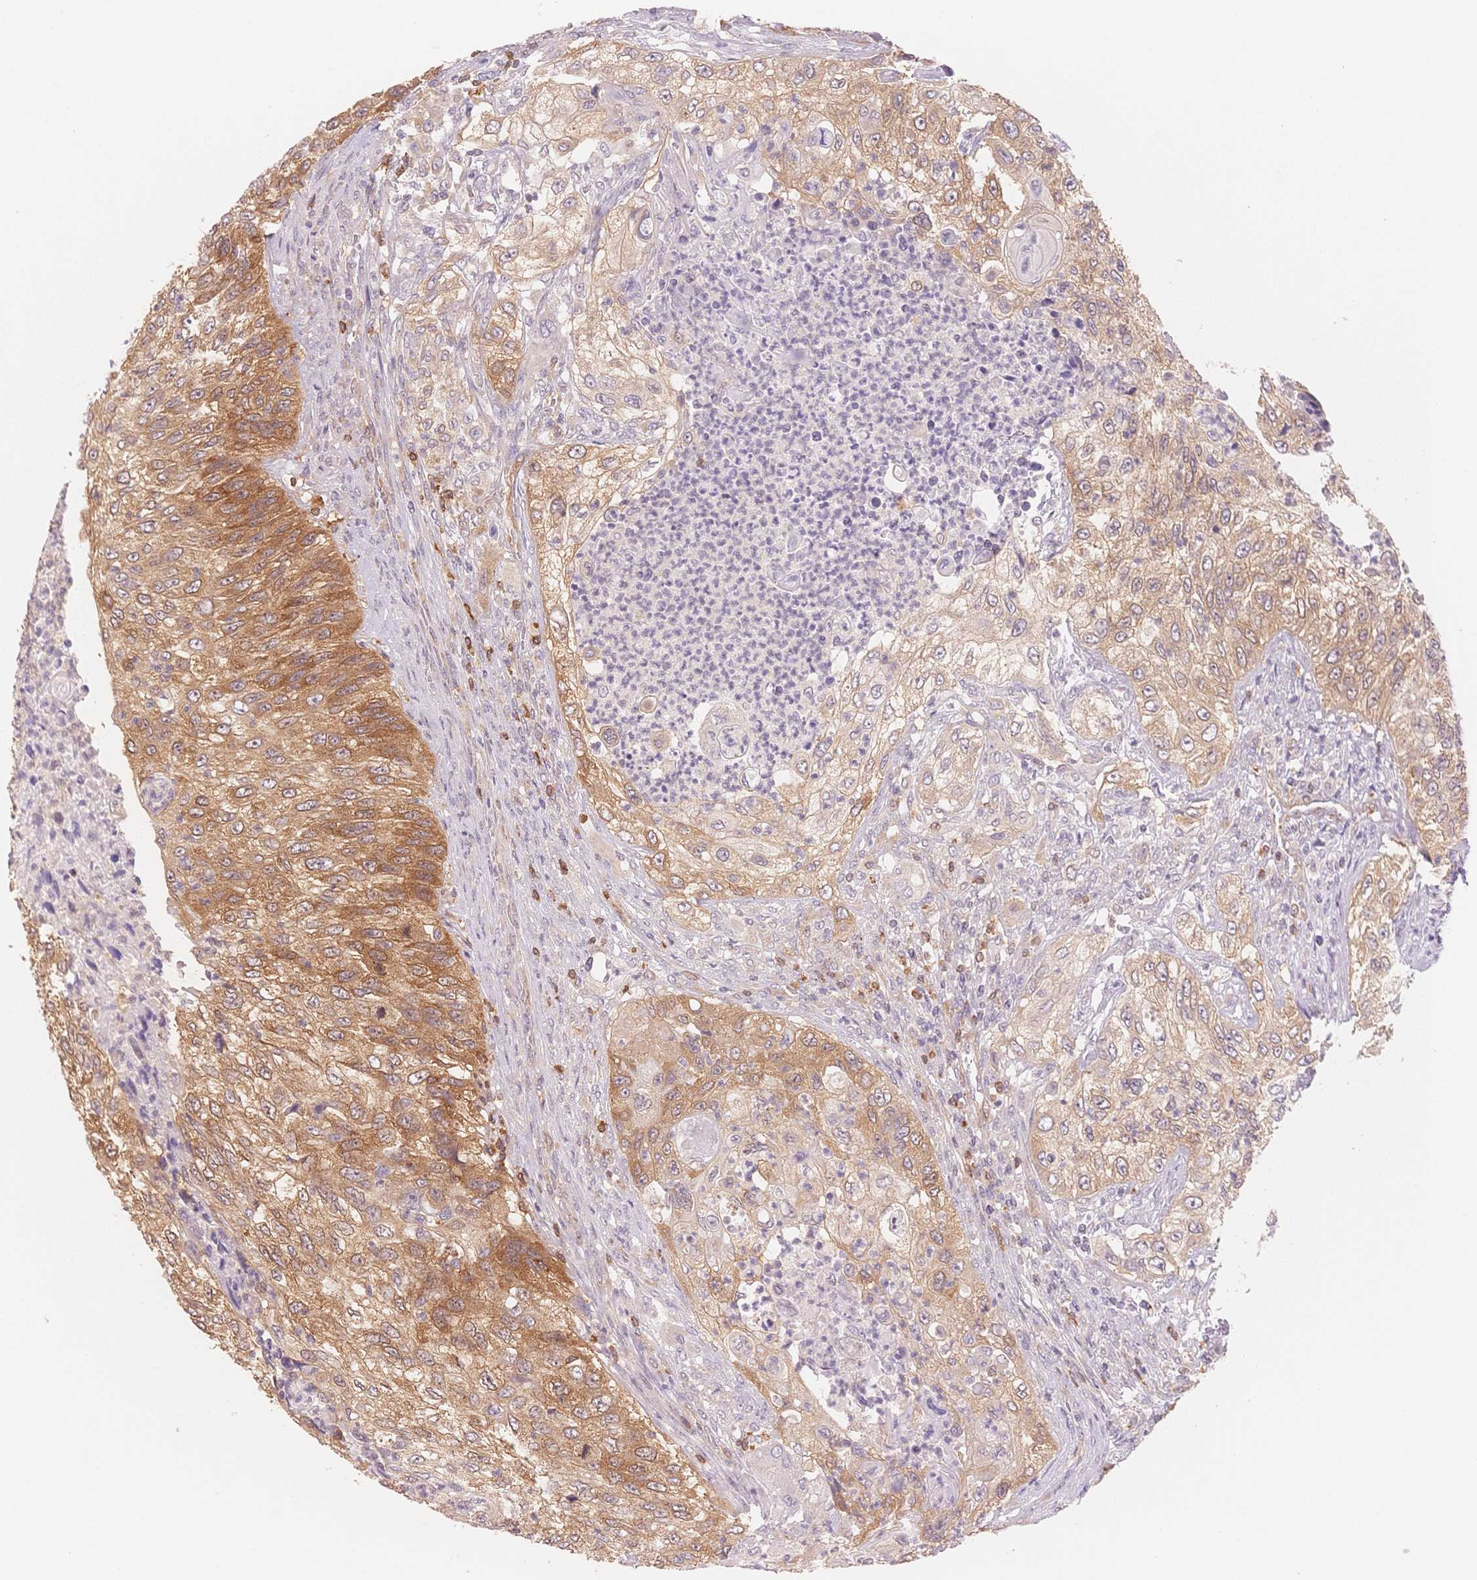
{"staining": {"intensity": "moderate", "quantity": ">75%", "location": "cytoplasmic/membranous"}, "tissue": "urothelial cancer", "cell_type": "Tumor cells", "image_type": "cancer", "snomed": [{"axis": "morphology", "description": "Urothelial carcinoma, High grade"}, {"axis": "topography", "description": "Urinary bladder"}], "caption": "An immunohistochemistry photomicrograph of neoplastic tissue is shown. Protein staining in brown highlights moderate cytoplasmic/membranous positivity in urothelial cancer within tumor cells.", "gene": "STK39", "patient": {"sex": "female", "age": 60}}